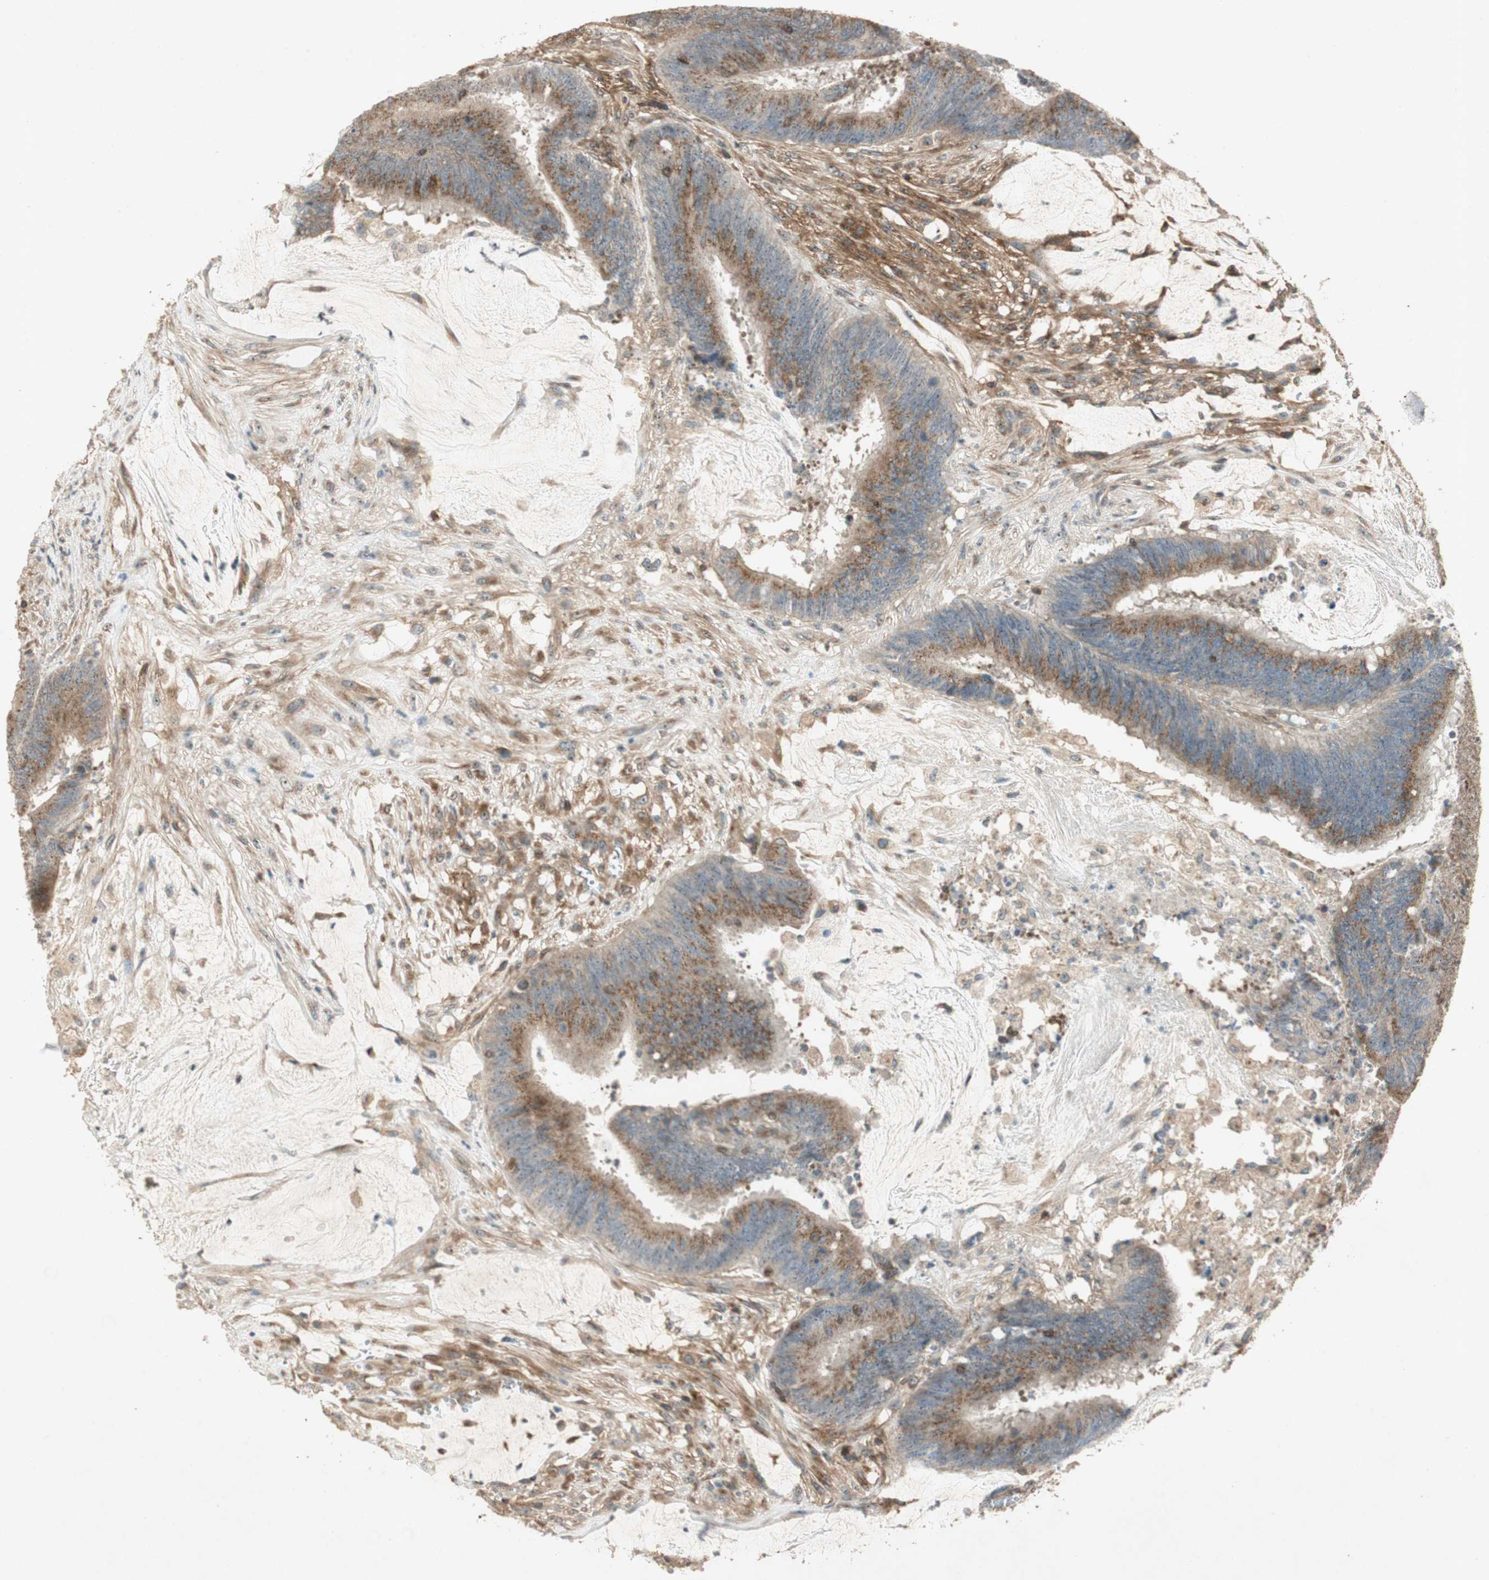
{"staining": {"intensity": "moderate", "quantity": ">75%", "location": "cytoplasmic/membranous"}, "tissue": "colorectal cancer", "cell_type": "Tumor cells", "image_type": "cancer", "snomed": [{"axis": "morphology", "description": "Adenocarcinoma, NOS"}, {"axis": "topography", "description": "Rectum"}], "caption": "Tumor cells reveal medium levels of moderate cytoplasmic/membranous staining in about >75% of cells in human colorectal cancer (adenocarcinoma).", "gene": "BTN3A3", "patient": {"sex": "female", "age": 66}}